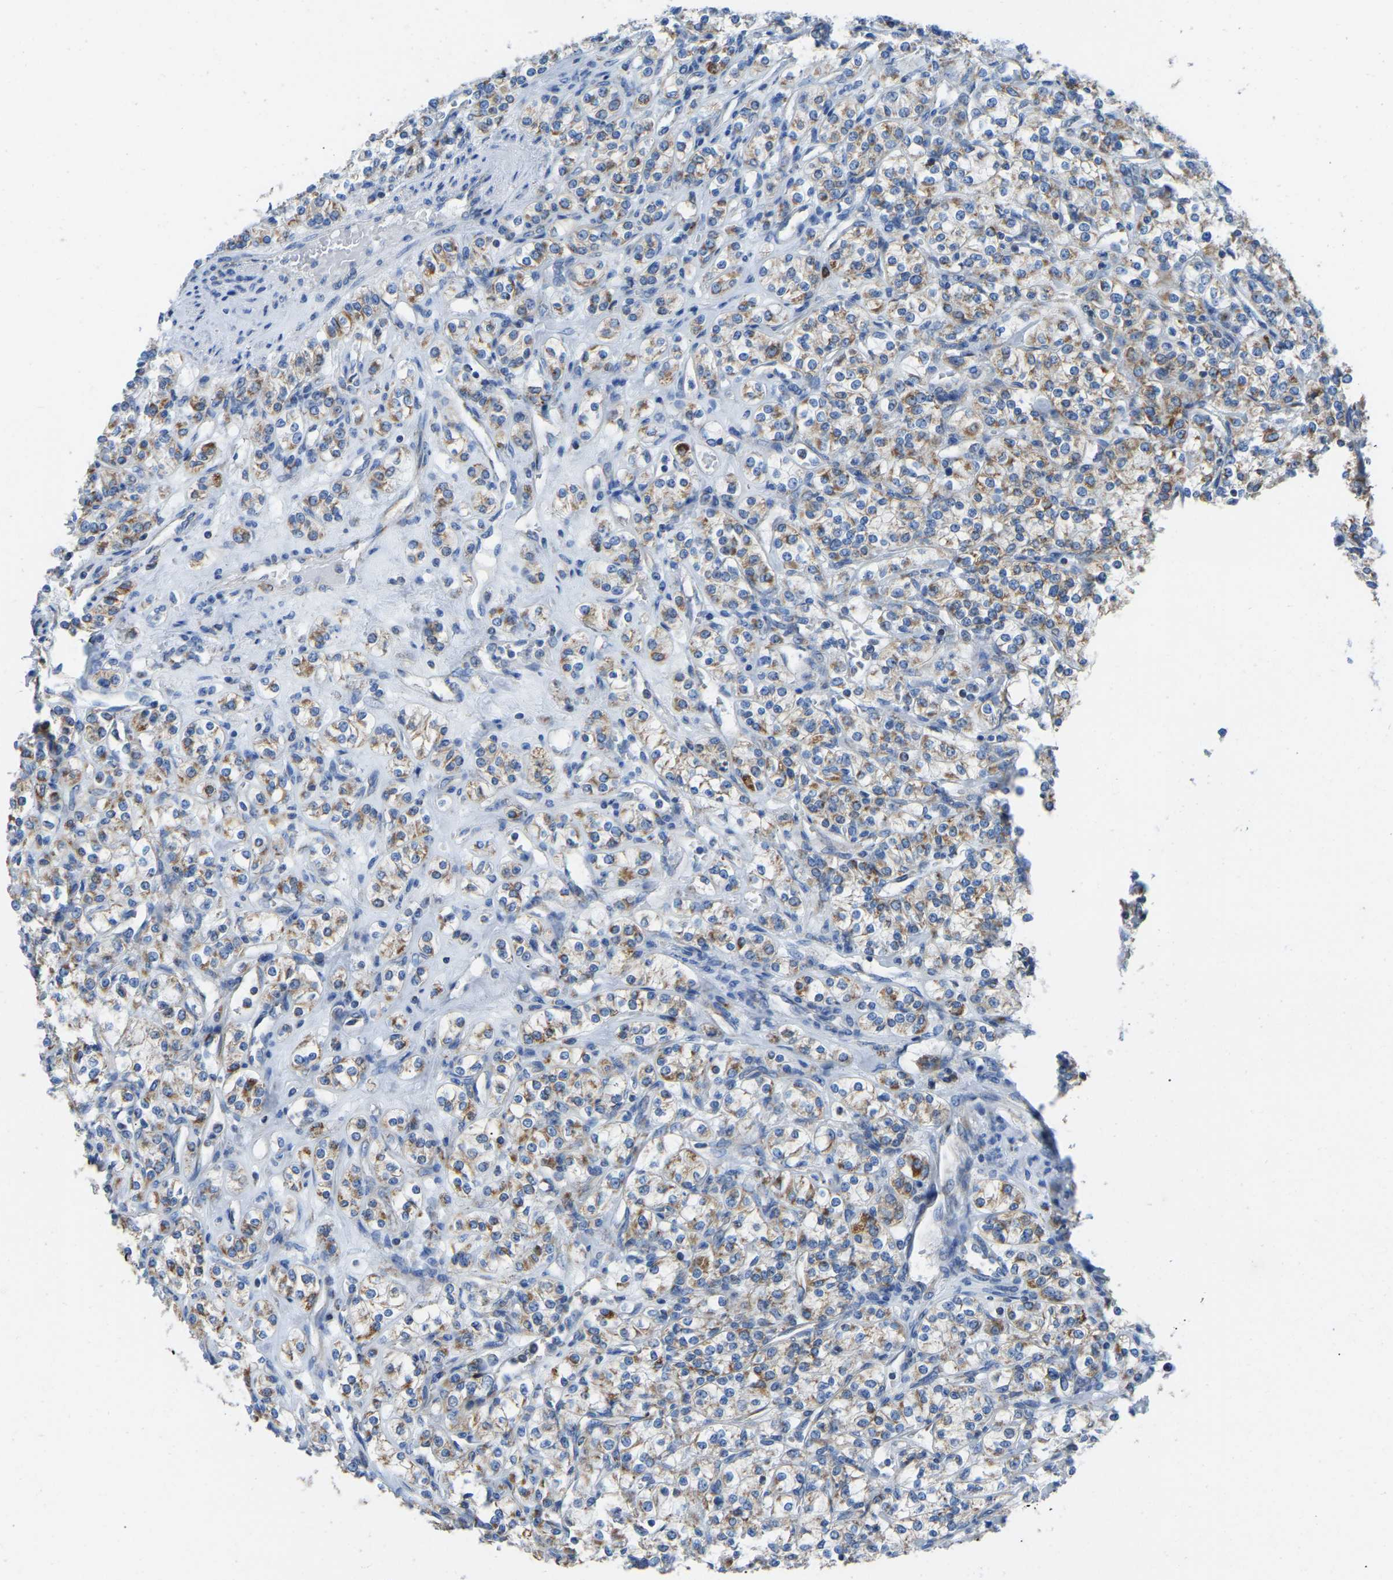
{"staining": {"intensity": "moderate", "quantity": ">75%", "location": "cytoplasmic/membranous"}, "tissue": "renal cancer", "cell_type": "Tumor cells", "image_type": "cancer", "snomed": [{"axis": "morphology", "description": "Adenocarcinoma, NOS"}, {"axis": "topography", "description": "Kidney"}], "caption": "Renal adenocarcinoma tissue displays moderate cytoplasmic/membranous positivity in approximately >75% of tumor cells, visualized by immunohistochemistry.", "gene": "ETFB", "patient": {"sex": "male", "age": 77}}